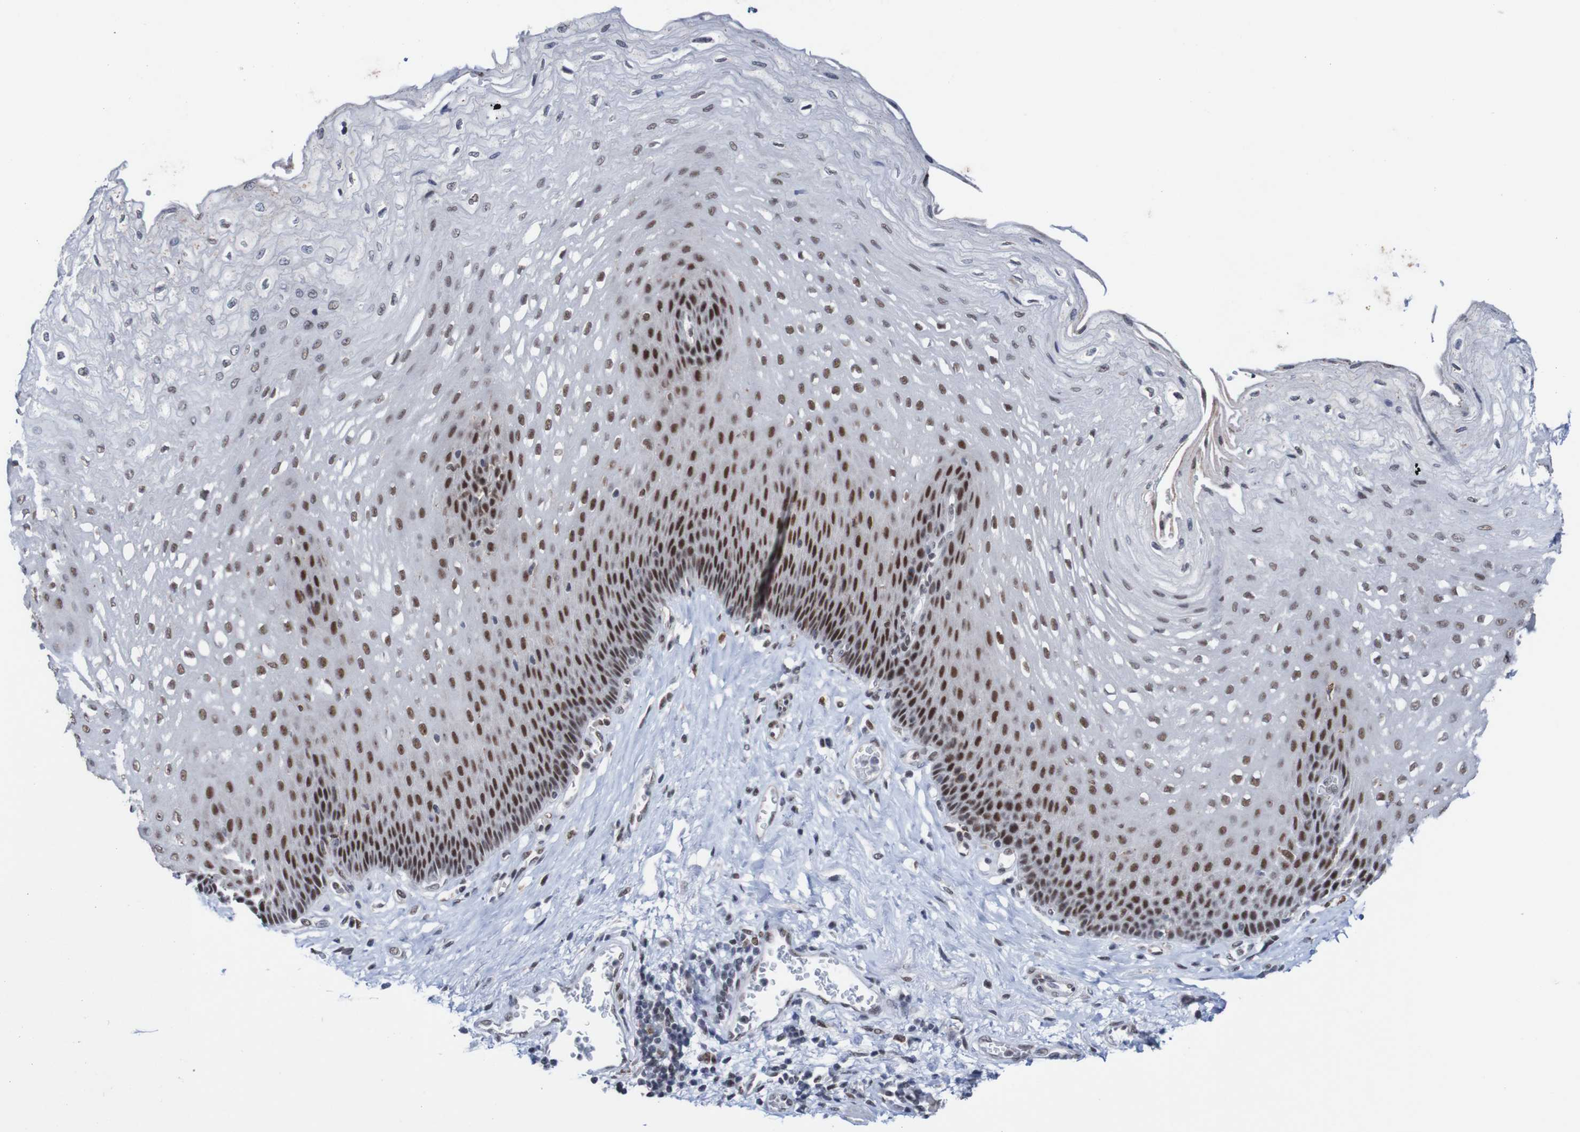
{"staining": {"intensity": "strong", "quantity": "25%-75%", "location": "nuclear"}, "tissue": "esophagus", "cell_type": "Squamous epithelial cells", "image_type": "normal", "snomed": [{"axis": "morphology", "description": "Normal tissue, NOS"}, {"axis": "topography", "description": "Esophagus"}], "caption": "This is a histology image of immunohistochemistry (IHC) staining of unremarkable esophagus, which shows strong expression in the nuclear of squamous epithelial cells.", "gene": "CDC5L", "patient": {"sex": "female", "age": 72}}